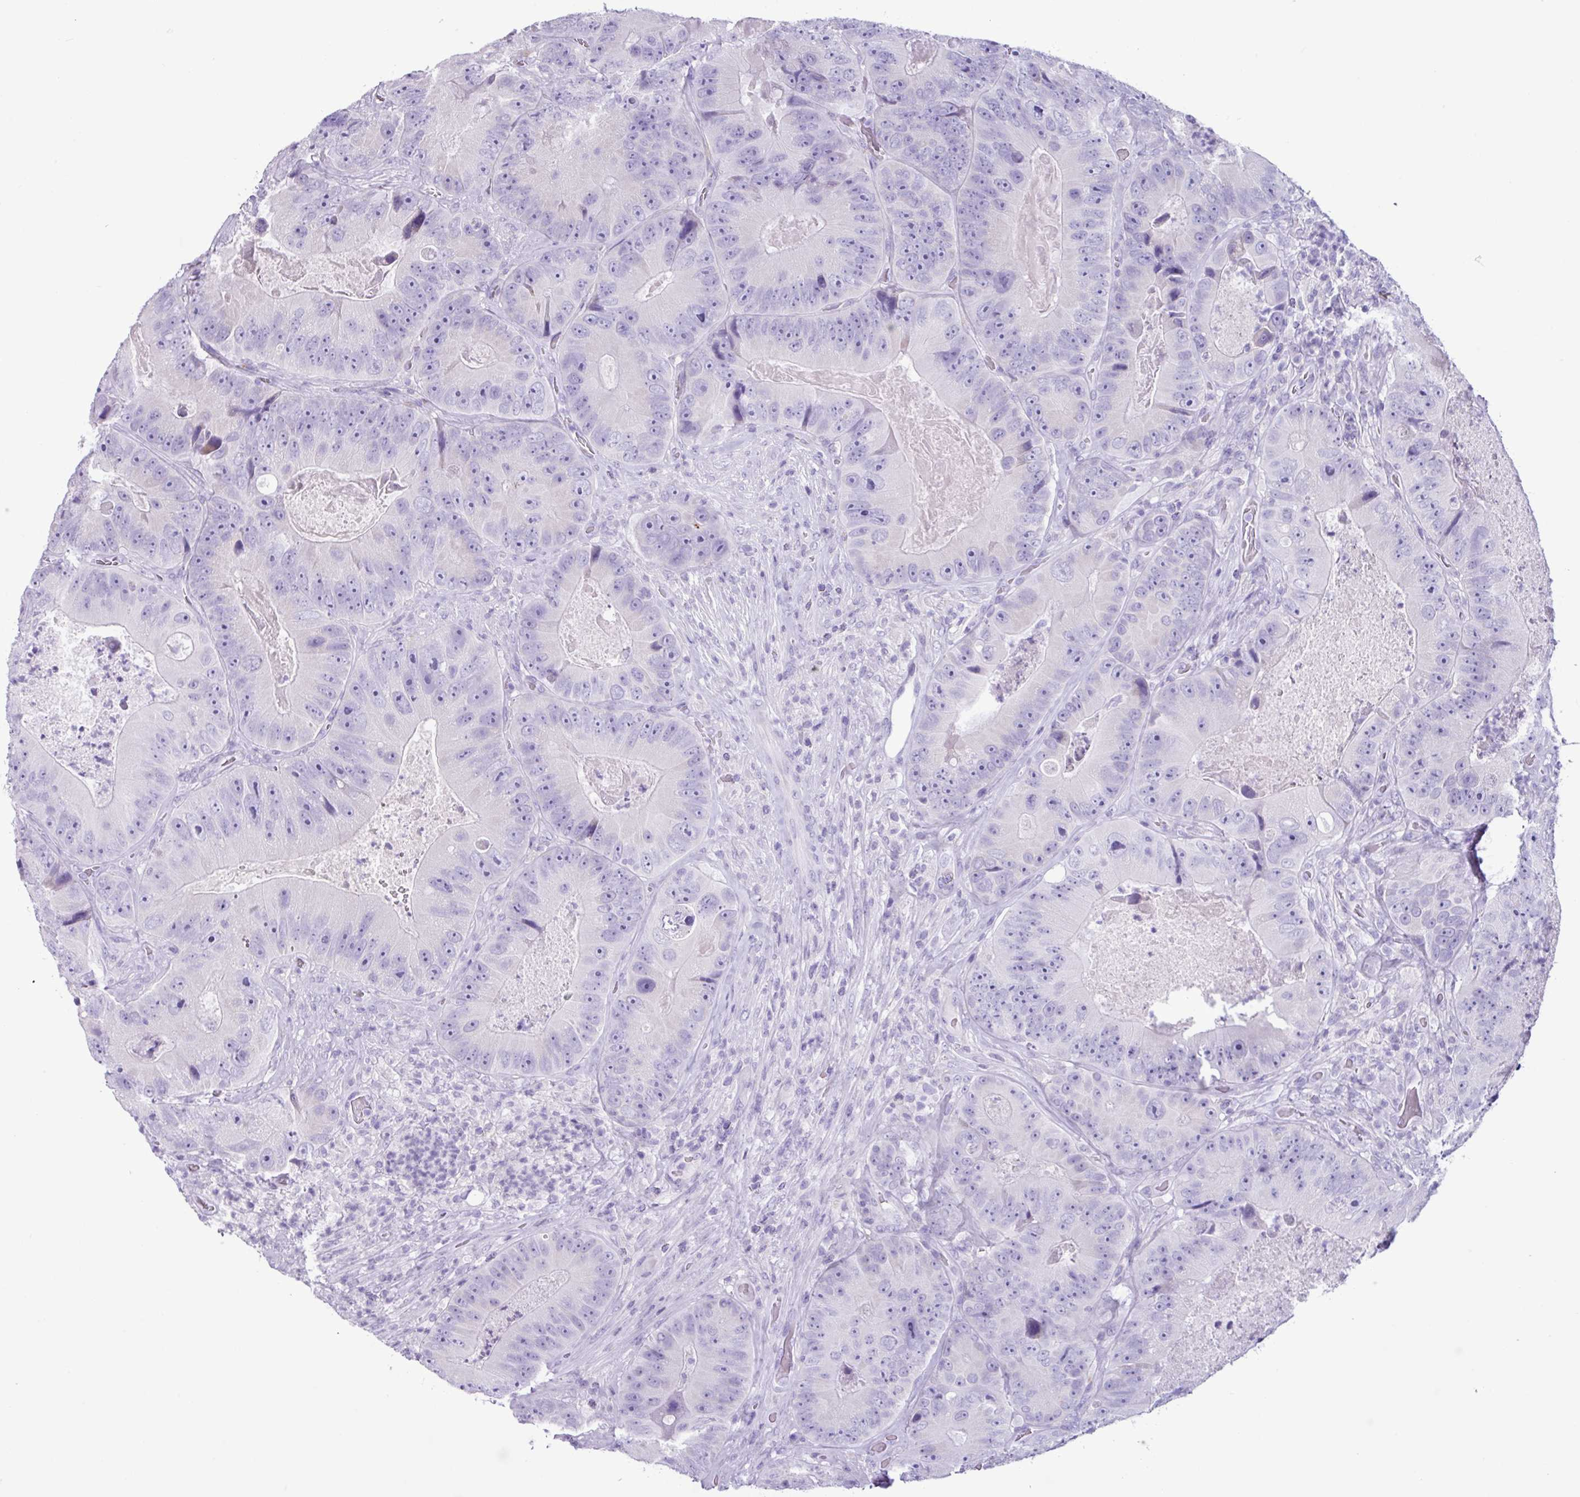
{"staining": {"intensity": "negative", "quantity": "none", "location": "none"}, "tissue": "colorectal cancer", "cell_type": "Tumor cells", "image_type": "cancer", "snomed": [{"axis": "morphology", "description": "Adenocarcinoma, NOS"}, {"axis": "topography", "description": "Colon"}], "caption": "Immunohistochemistry of human adenocarcinoma (colorectal) displays no staining in tumor cells.", "gene": "AGO3", "patient": {"sex": "female", "age": 86}}